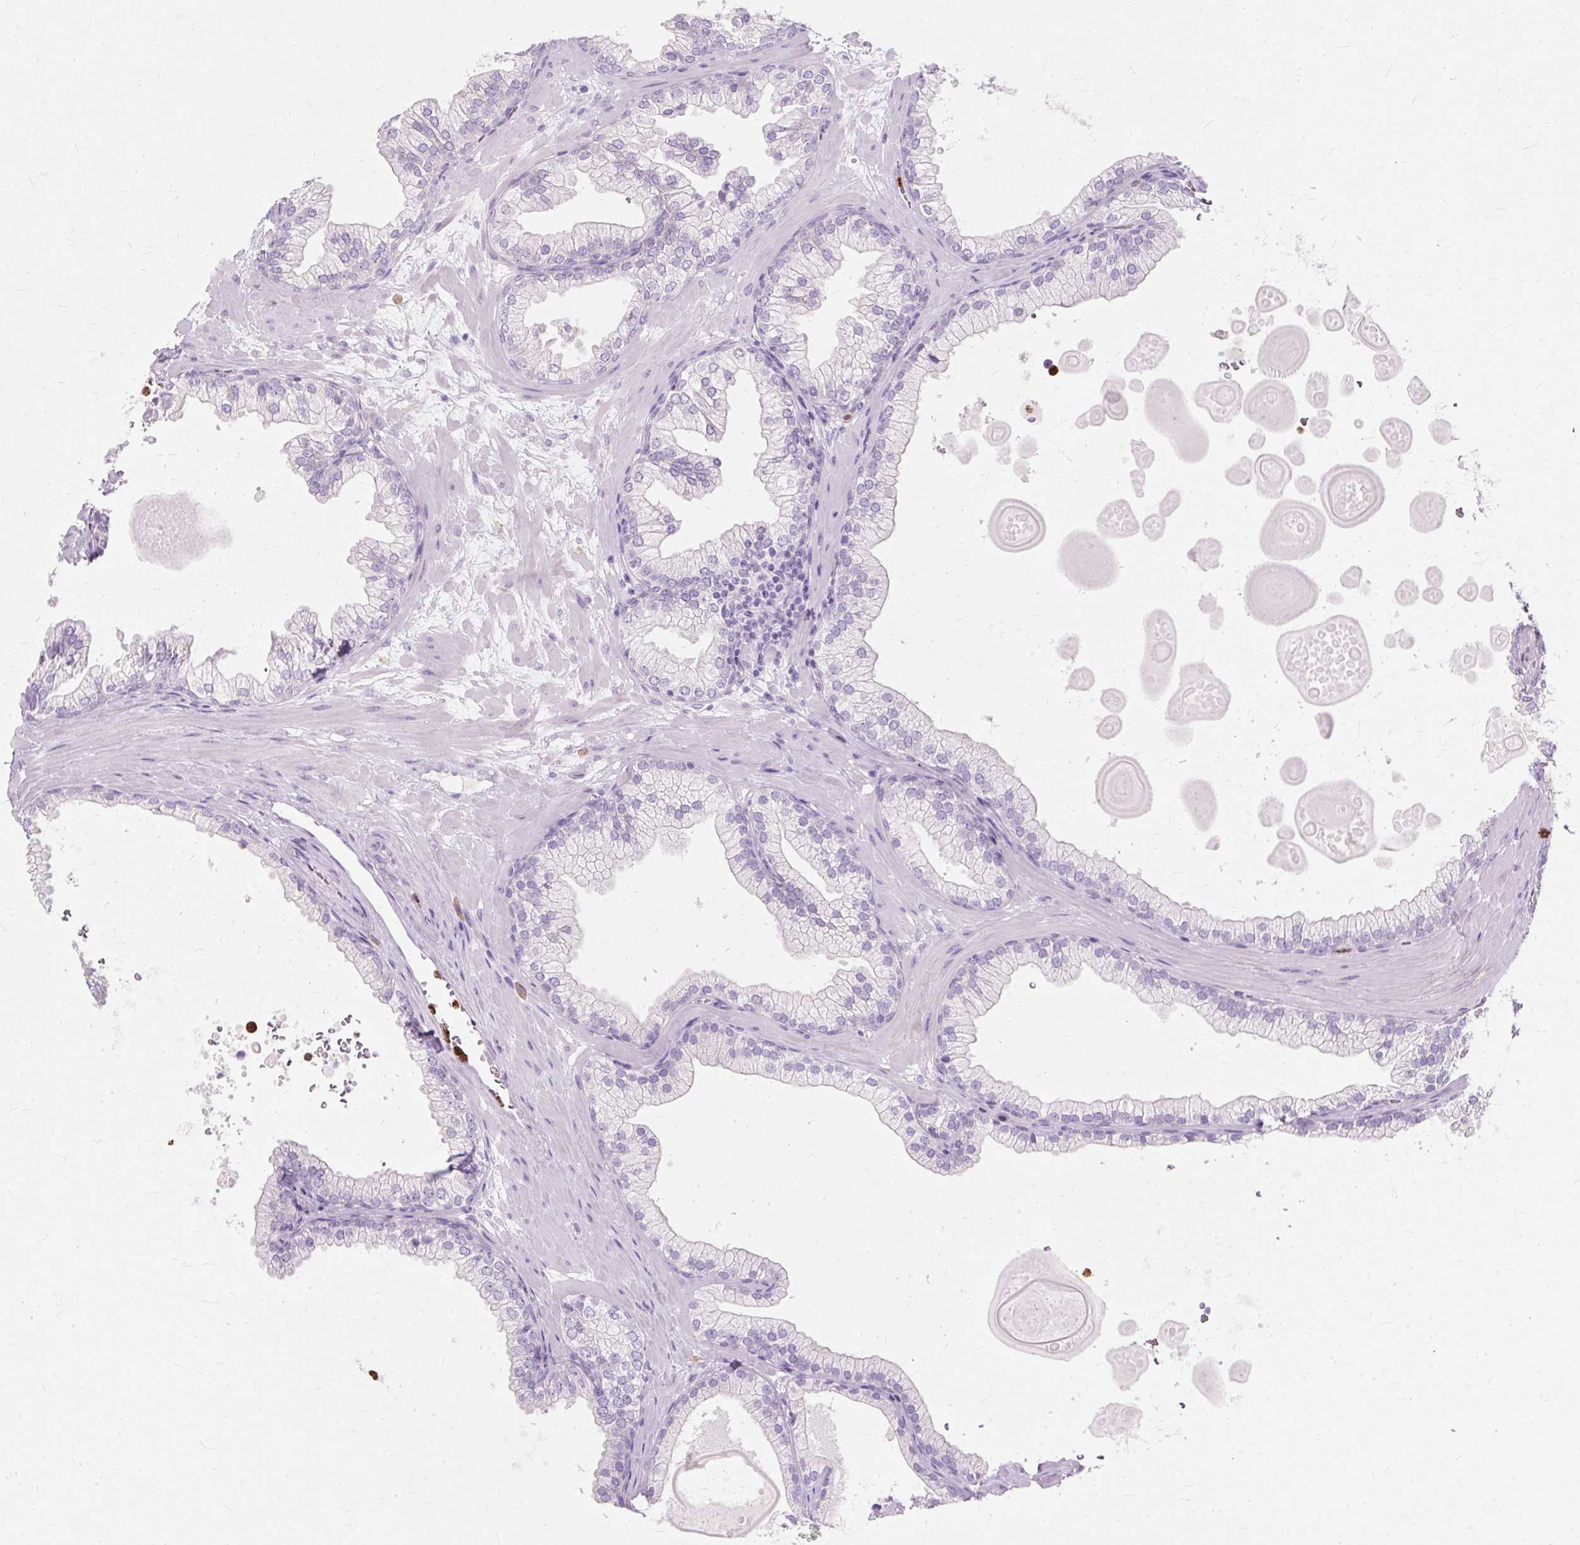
{"staining": {"intensity": "negative", "quantity": "none", "location": "none"}, "tissue": "prostate", "cell_type": "Glandular cells", "image_type": "normal", "snomed": [{"axis": "morphology", "description": "Normal tissue, NOS"}, {"axis": "topography", "description": "Prostate"}, {"axis": "topography", "description": "Peripheral nerve tissue"}], "caption": "An immunohistochemistry (IHC) photomicrograph of normal prostate is shown. There is no staining in glandular cells of prostate.", "gene": "DEFA1B", "patient": {"sex": "male", "age": 61}}